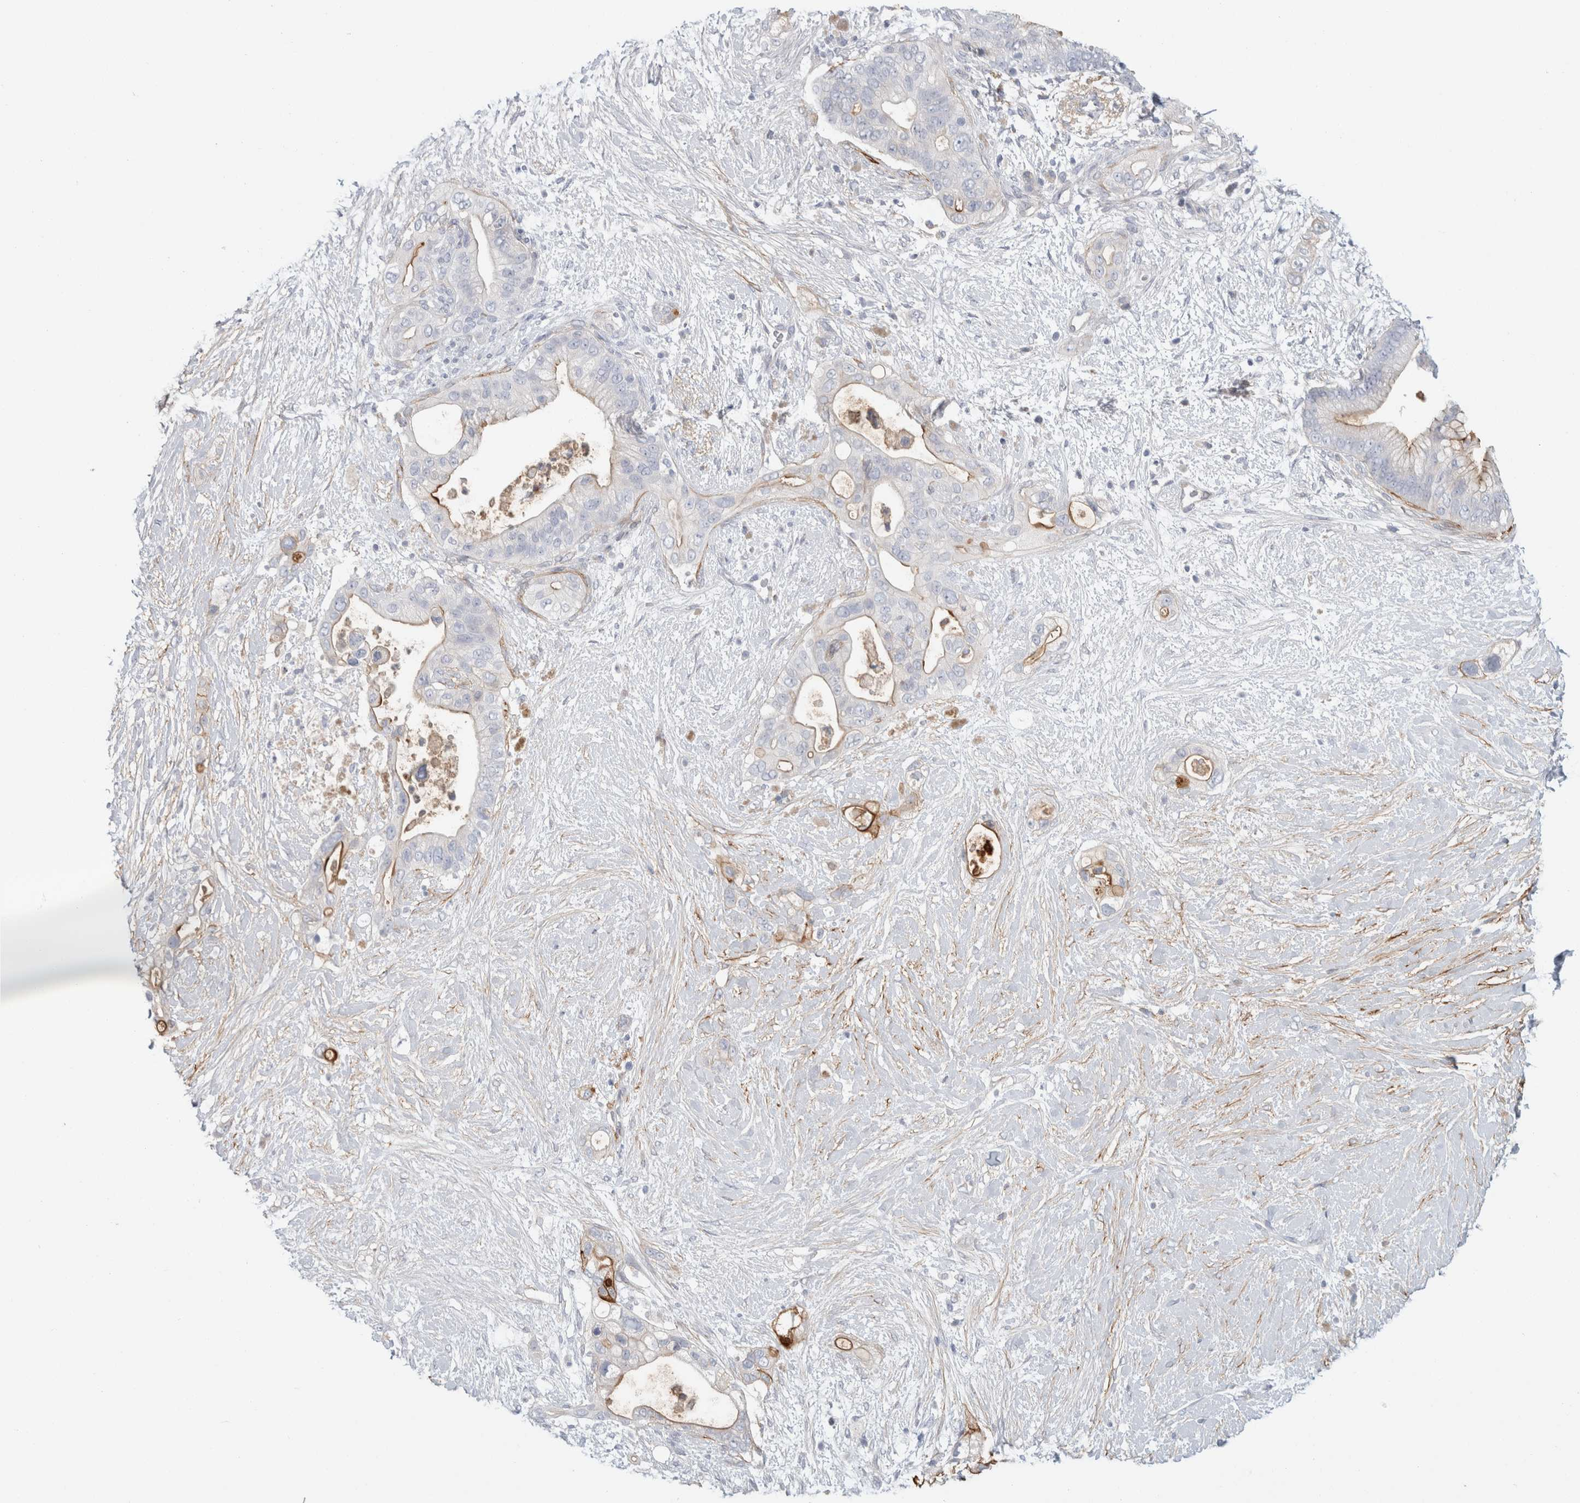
{"staining": {"intensity": "strong", "quantity": "<25%", "location": "cytoplasmic/membranous"}, "tissue": "pancreatic cancer", "cell_type": "Tumor cells", "image_type": "cancer", "snomed": [{"axis": "morphology", "description": "Adenocarcinoma, NOS"}, {"axis": "topography", "description": "Pancreas"}], "caption": "Protein analysis of pancreatic adenocarcinoma tissue exhibits strong cytoplasmic/membranous positivity in about <25% of tumor cells.", "gene": "CD55", "patient": {"sex": "male", "age": 53}}